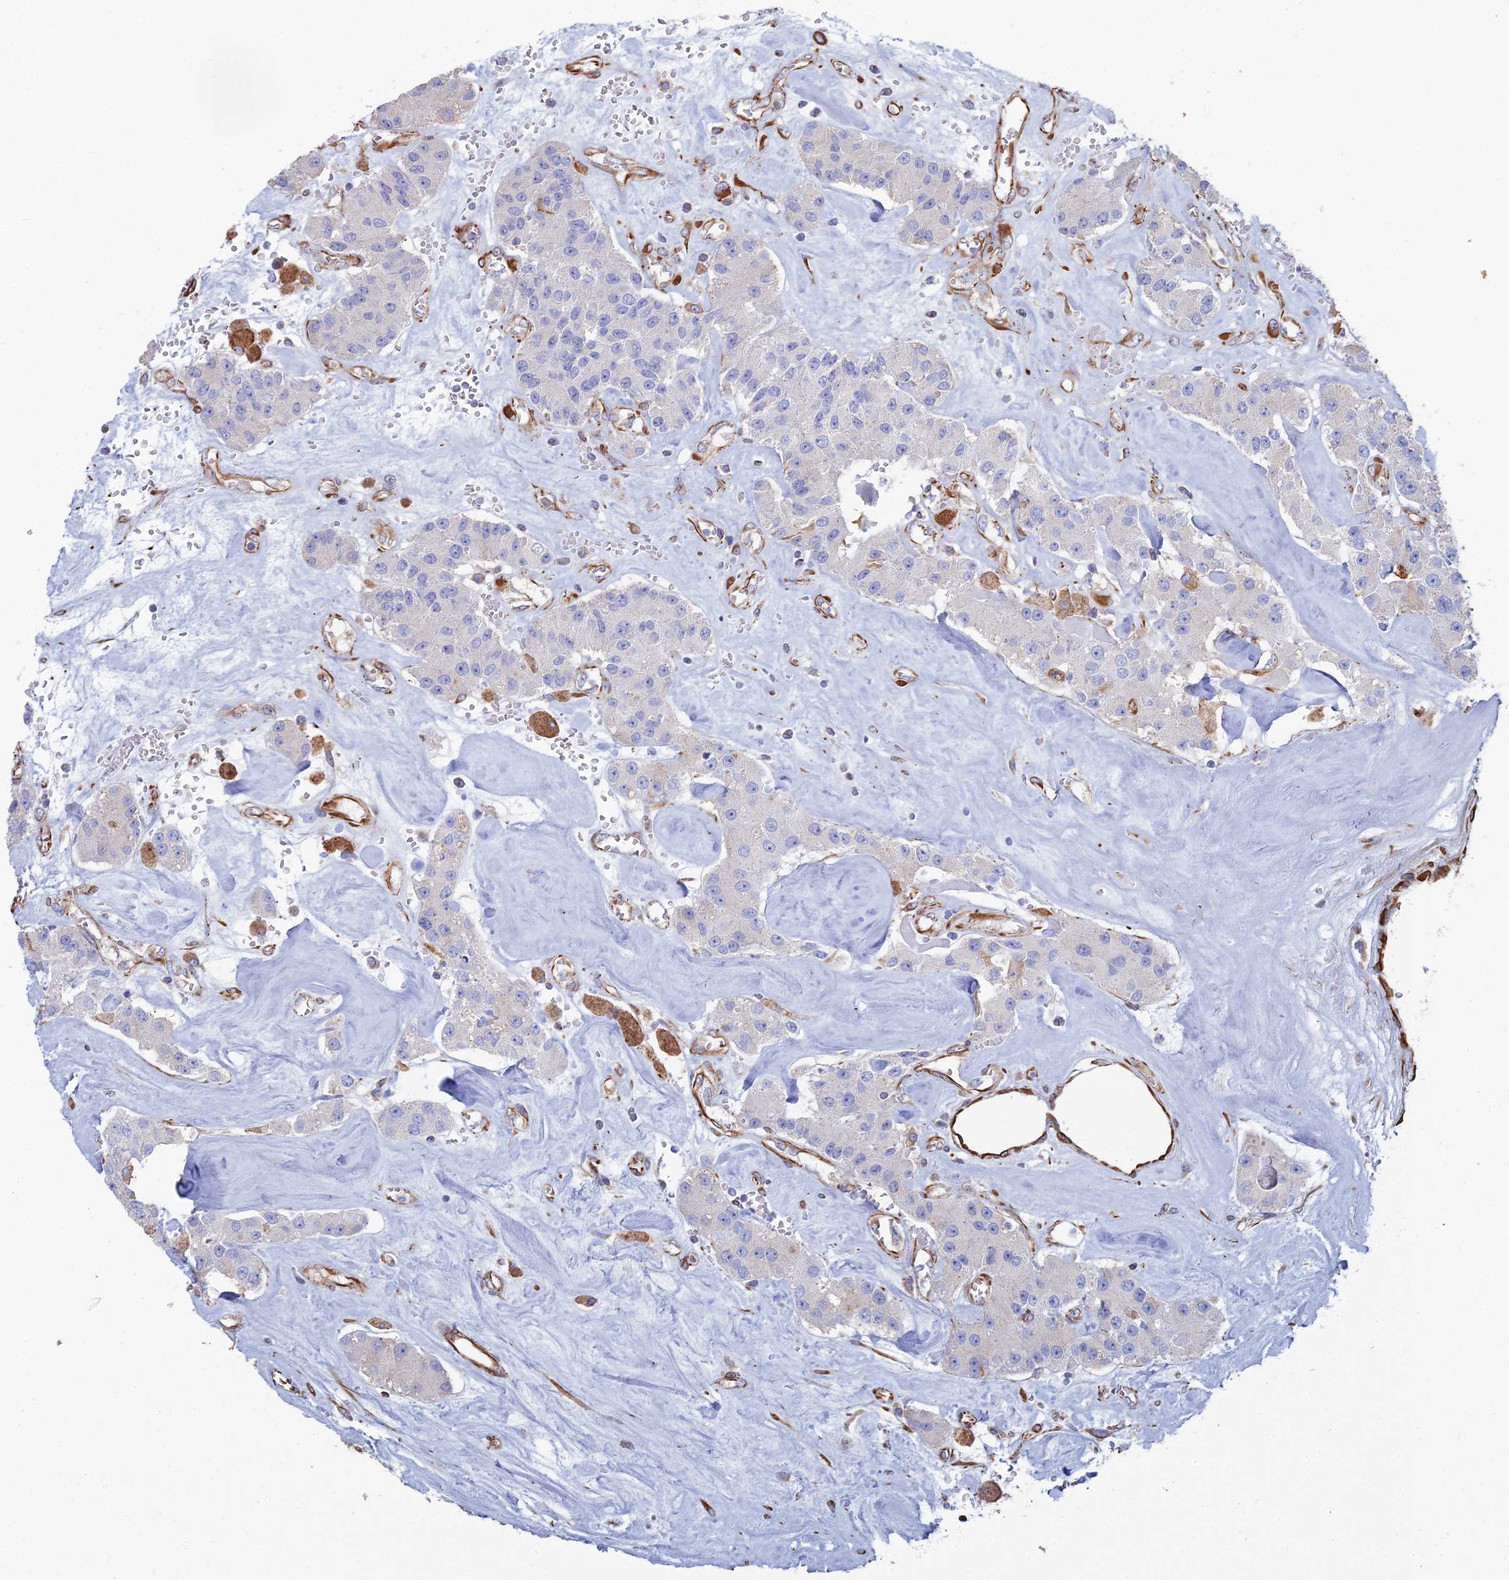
{"staining": {"intensity": "negative", "quantity": "none", "location": "none"}, "tissue": "carcinoid", "cell_type": "Tumor cells", "image_type": "cancer", "snomed": [{"axis": "morphology", "description": "Carcinoid, malignant, NOS"}, {"axis": "topography", "description": "Pancreas"}], "caption": "Protein analysis of carcinoid (malignant) reveals no significant expression in tumor cells.", "gene": "CLVS2", "patient": {"sex": "male", "age": 41}}